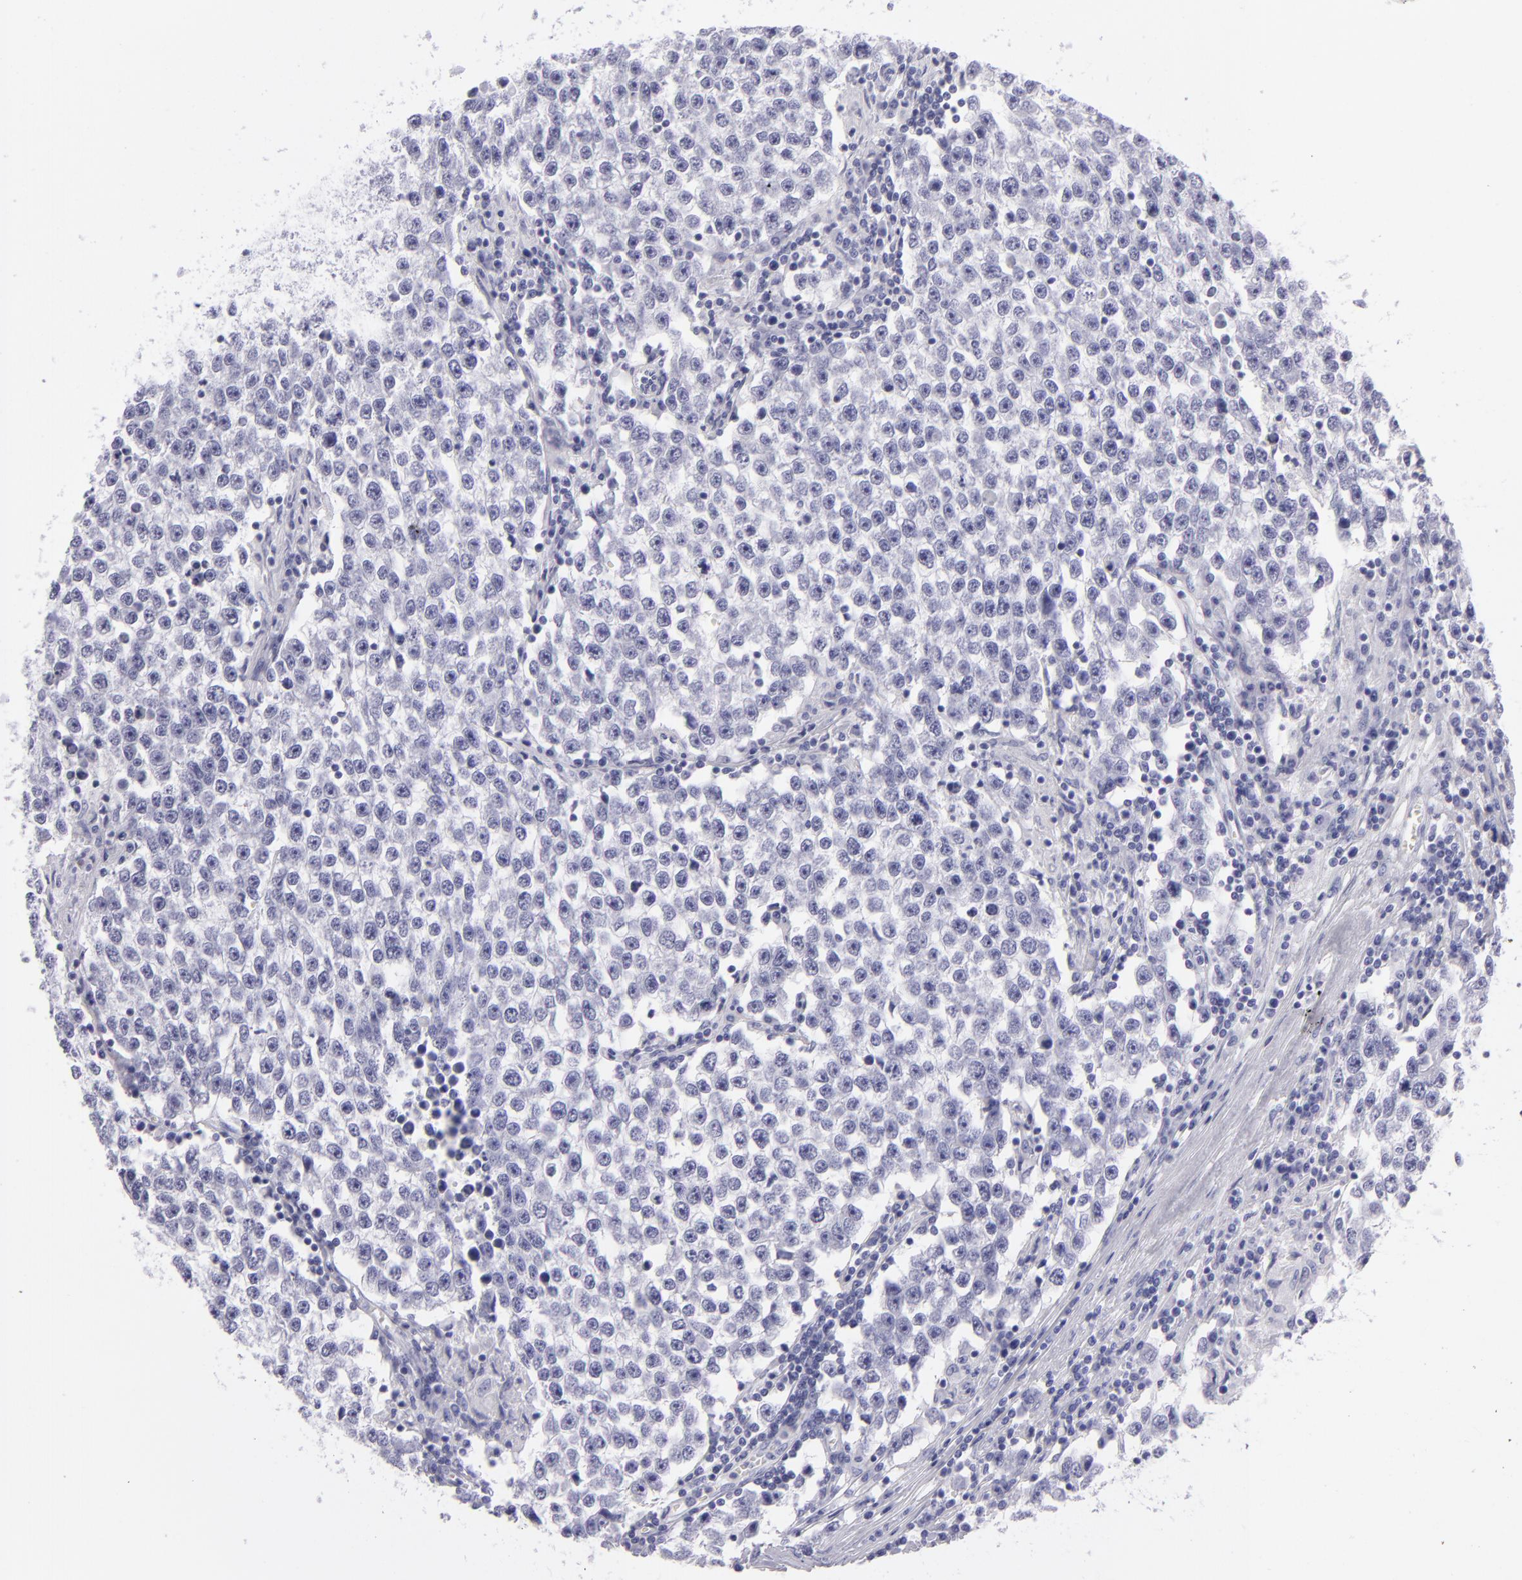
{"staining": {"intensity": "negative", "quantity": "none", "location": "none"}, "tissue": "testis cancer", "cell_type": "Tumor cells", "image_type": "cancer", "snomed": [{"axis": "morphology", "description": "Seminoma, NOS"}, {"axis": "topography", "description": "Testis"}], "caption": "Tumor cells are negative for protein expression in human testis seminoma.", "gene": "PVALB", "patient": {"sex": "male", "age": 36}}